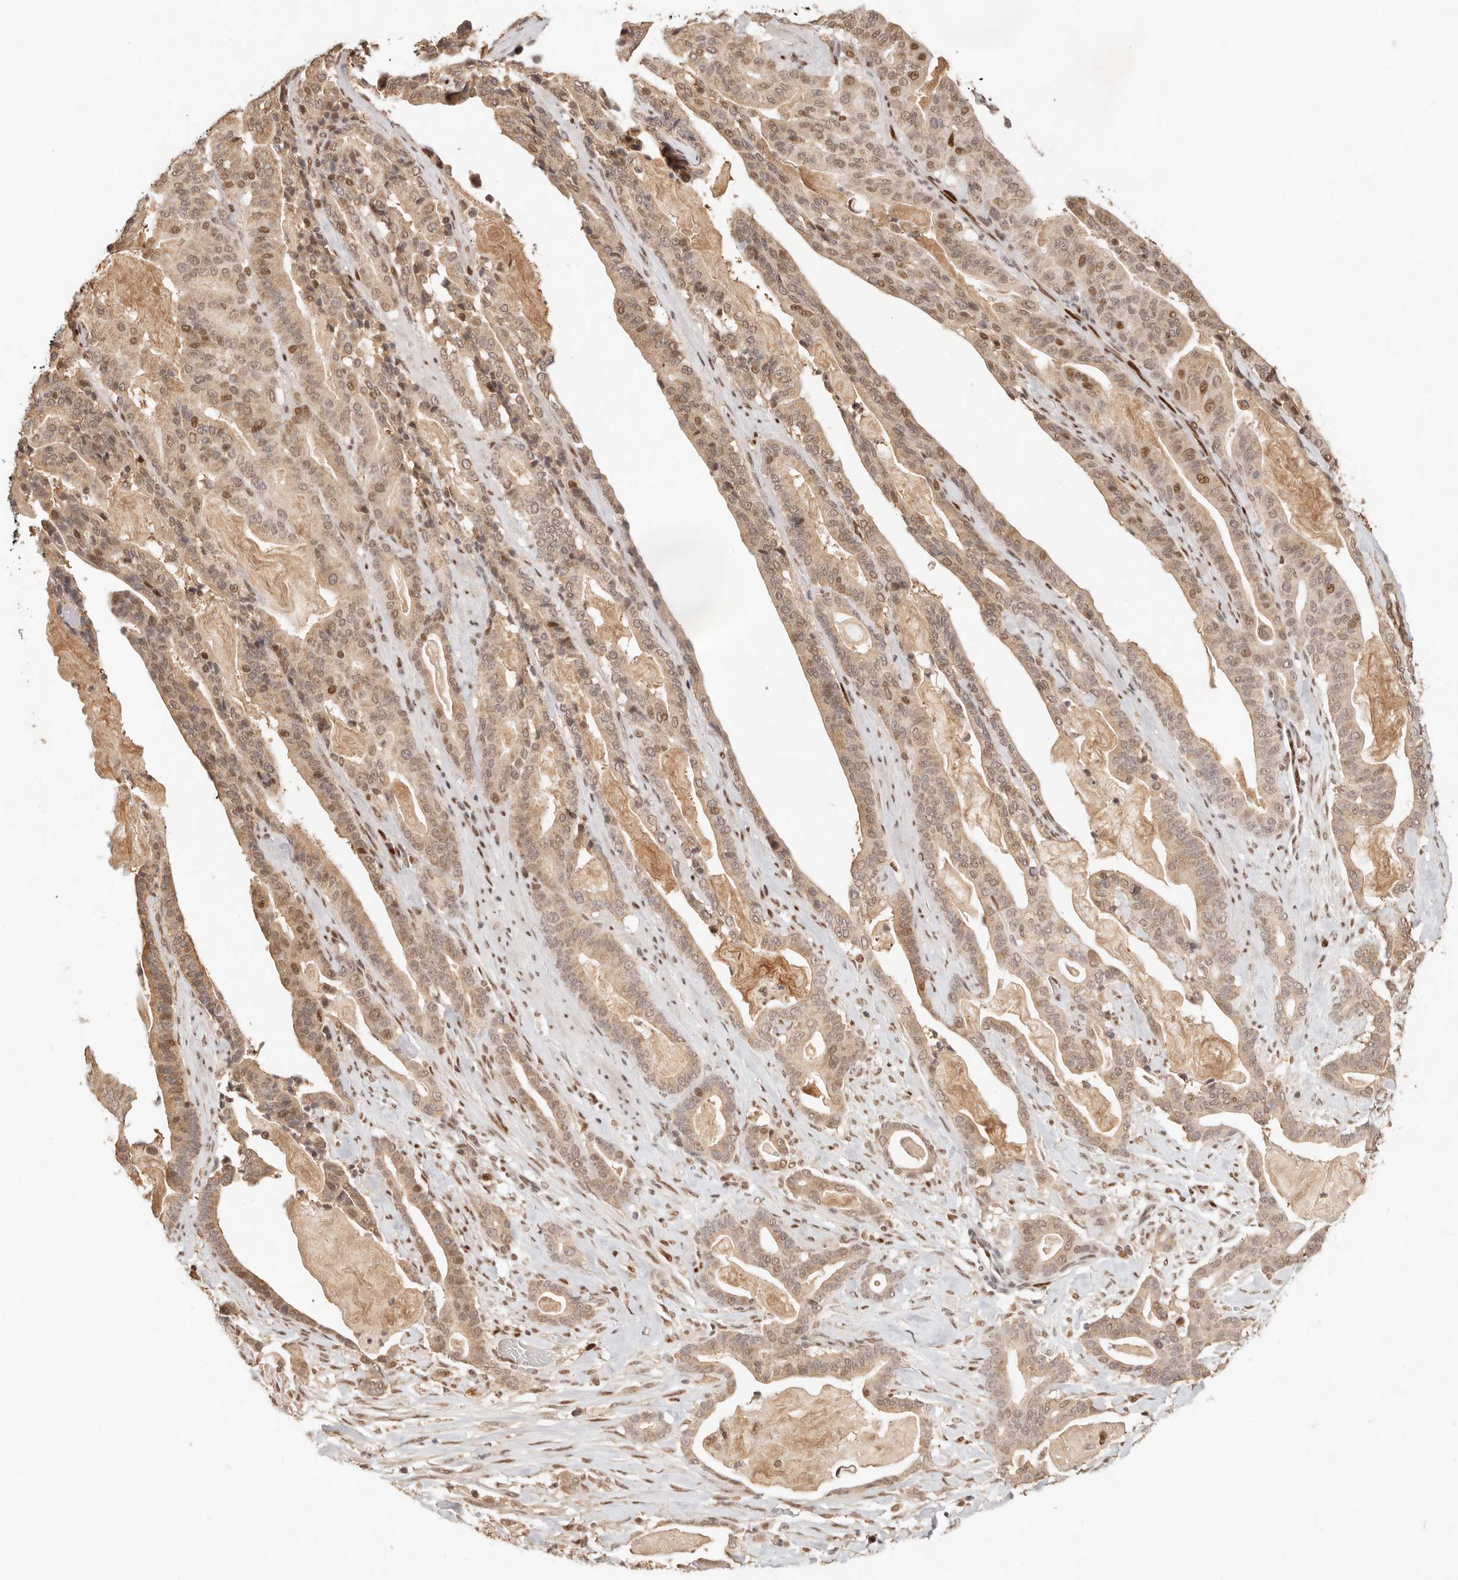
{"staining": {"intensity": "moderate", "quantity": ">75%", "location": "nuclear"}, "tissue": "pancreatic cancer", "cell_type": "Tumor cells", "image_type": "cancer", "snomed": [{"axis": "morphology", "description": "Adenocarcinoma, NOS"}, {"axis": "topography", "description": "Pancreas"}], "caption": "Human pancreatic cancer stained for a protein (brown) reveals moderate nuclear positive expression in about >75% of tumor cells.", "gene": "NPAS2", "patient": {"sex": "male", "age": 63}}